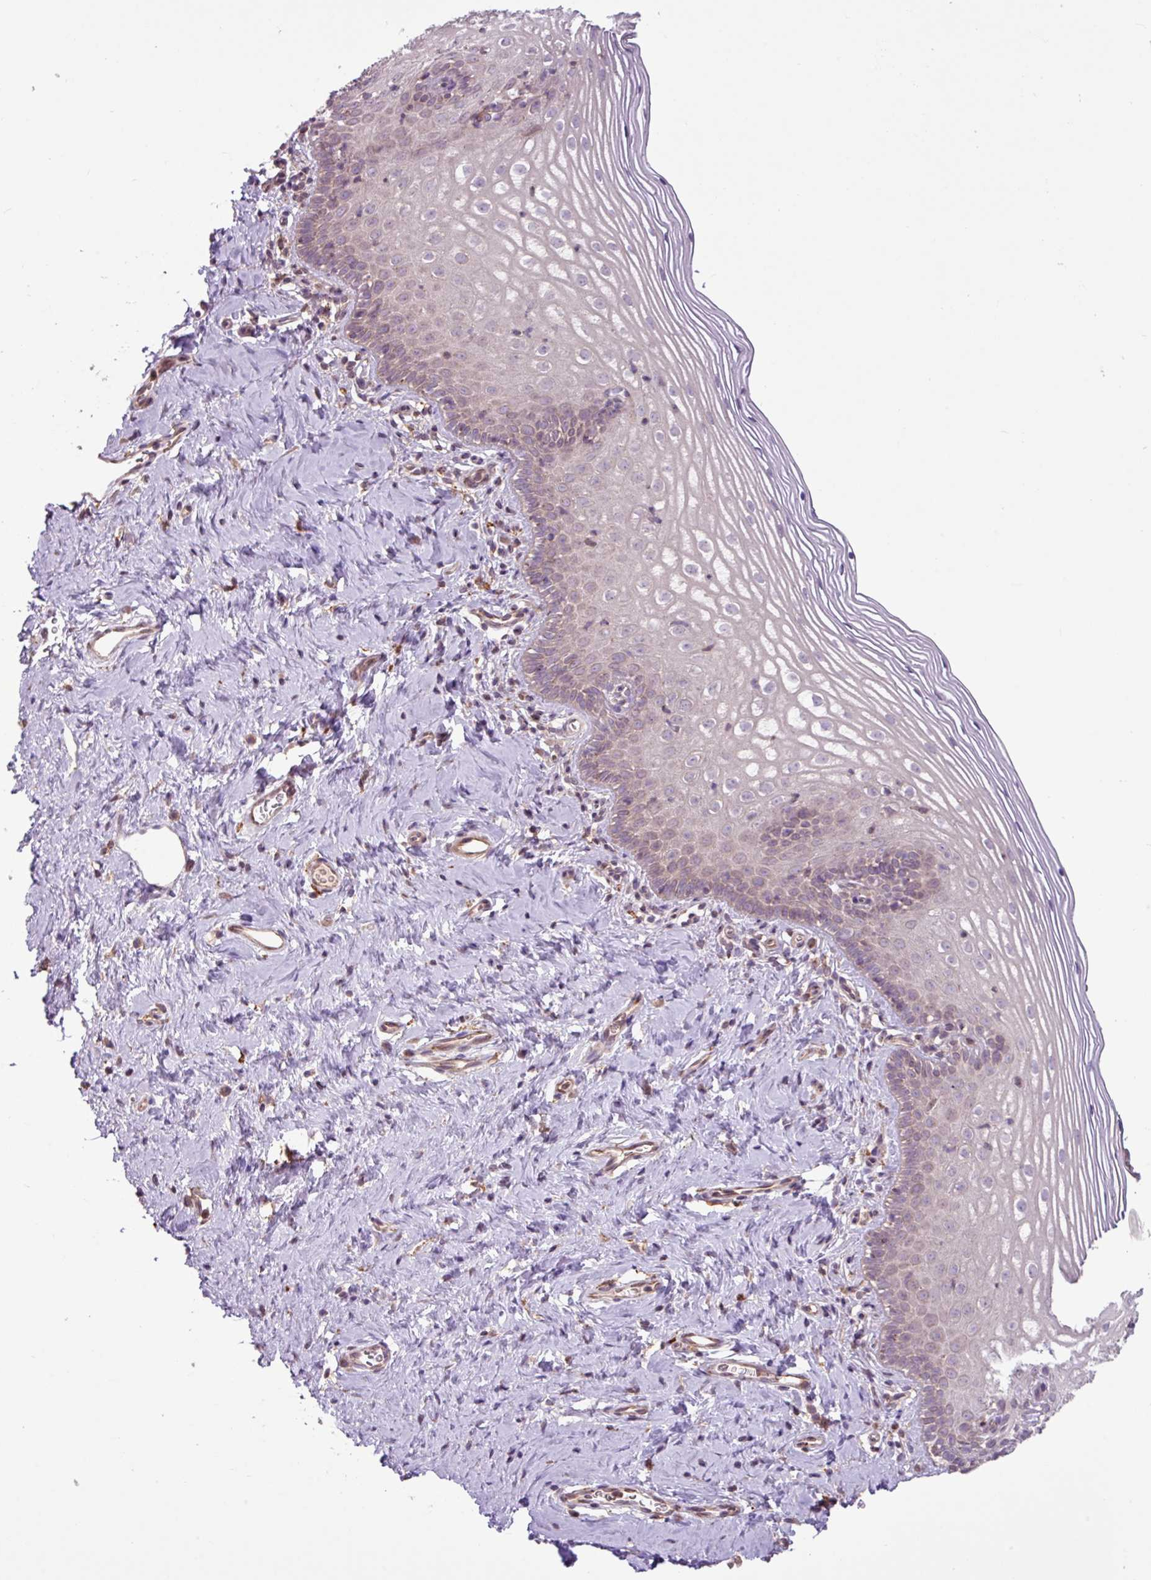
{"staining": {"intensity": "moderate", "quantity": ">75%", "location": "cytoplasmic/membranous"}, "tissue": "cervix", "cell_type": "Glandular cells", "image_type": "normal", "snomed": [{"axis": "morphology", "description": "Normal tissue, NOS"}, {"axis": "topography", "description": "Cervix"}], "caption": "Protein staining demonstrates moderate cytoplasmic/membranous positivity in approximately >75% of glandular cells in benign cervix.", "gene": "ARHGEF25", "patient": {"sex": "female", "age": 44}}